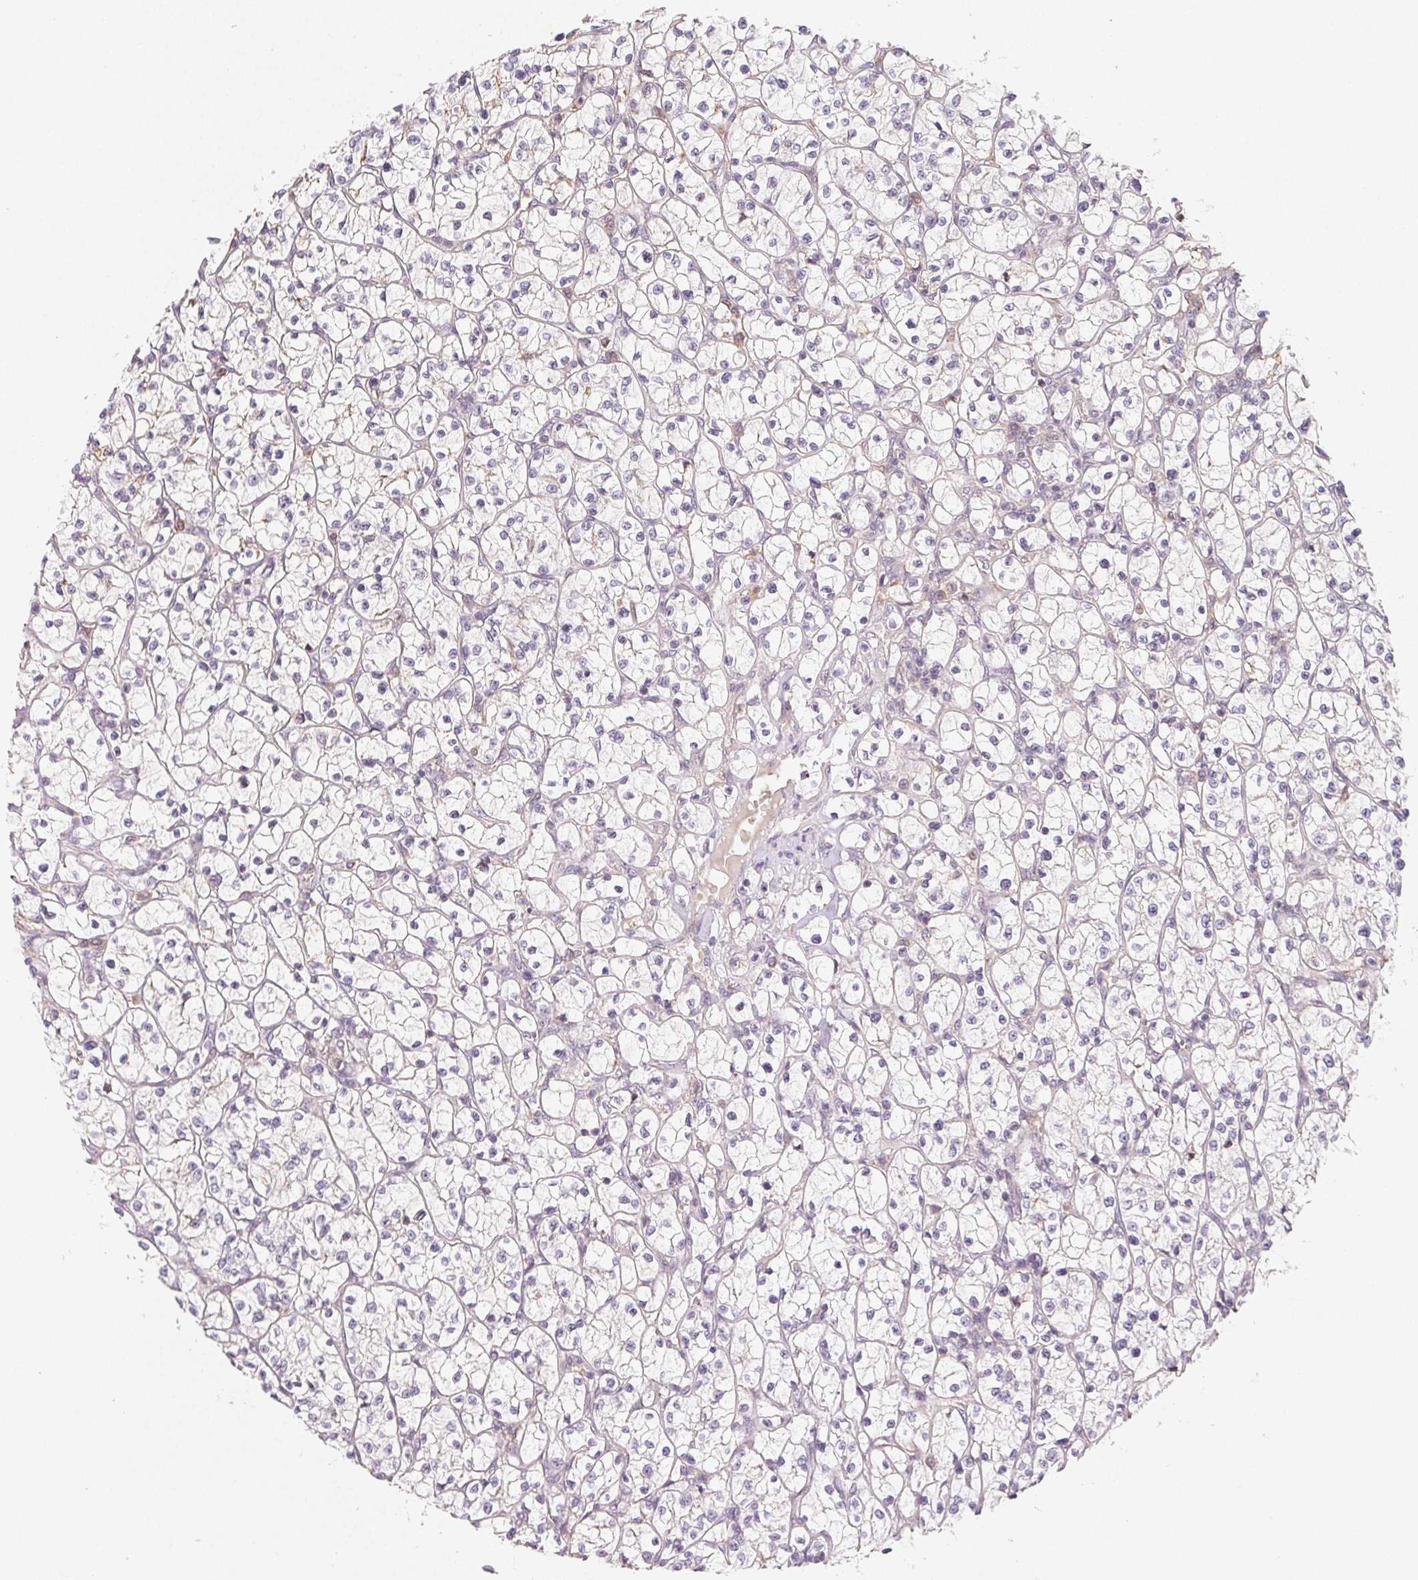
{"staining": {"intensity": "negative", "quantity": "none", "location": "none"}, "tissue": "renal cancer", "cell_type": "Tumor cells", "image_type": "cancer", "snomed": [{"axis": "morphology", "description": "Adenocarcinoma, NOS"}, {"axis": "topography", "description": "Kidney"}], "caption": "Adenocarcinoma (renal) stained for a protein using immunohistochemistry (IHC) displays no staining tumor cells.", "gene": "LRRC23", "patient": {"sex": "female", "age": 64}}